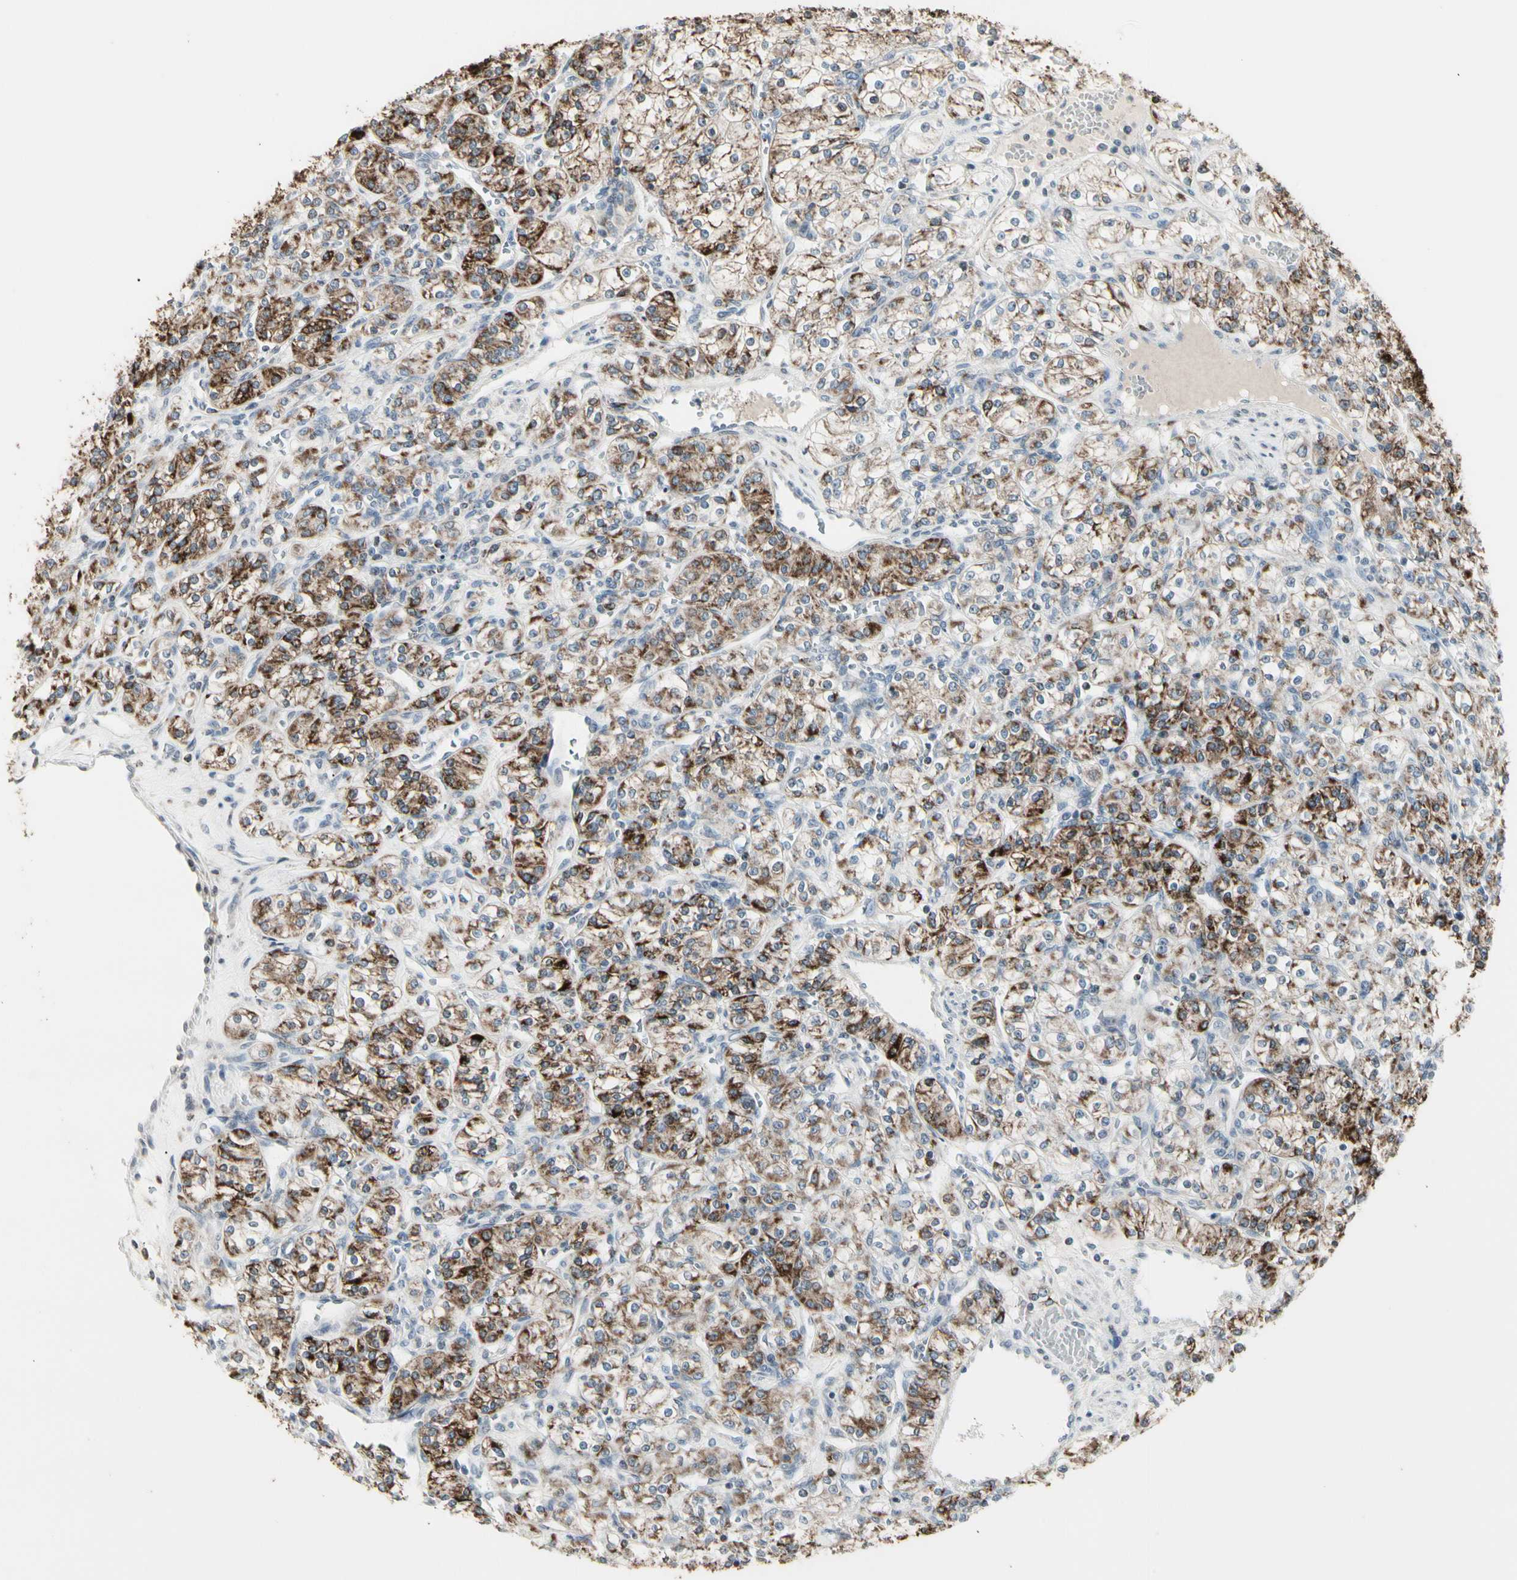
{"staining": {"intensity": "moderate", "quantity": ">75%", "location": "cytoplasmic/membranous"}, "tissue": "renal cancer", "cell_type": "Tumor cells", "image_type": "cancer", "snomed": [{"axis": "morphology", "description": "Adenocarcinoma, NOS"}, {"axis": "topography", "description": "Kidney"}], "caption": "The immunohistochemical stain labels moderate cytoplasmic/membranous expression in tumor cells of renal adenocarcinoma tissue.", "gene": "TMEM176A", "patient": {"sex": "male", "age": 77}}